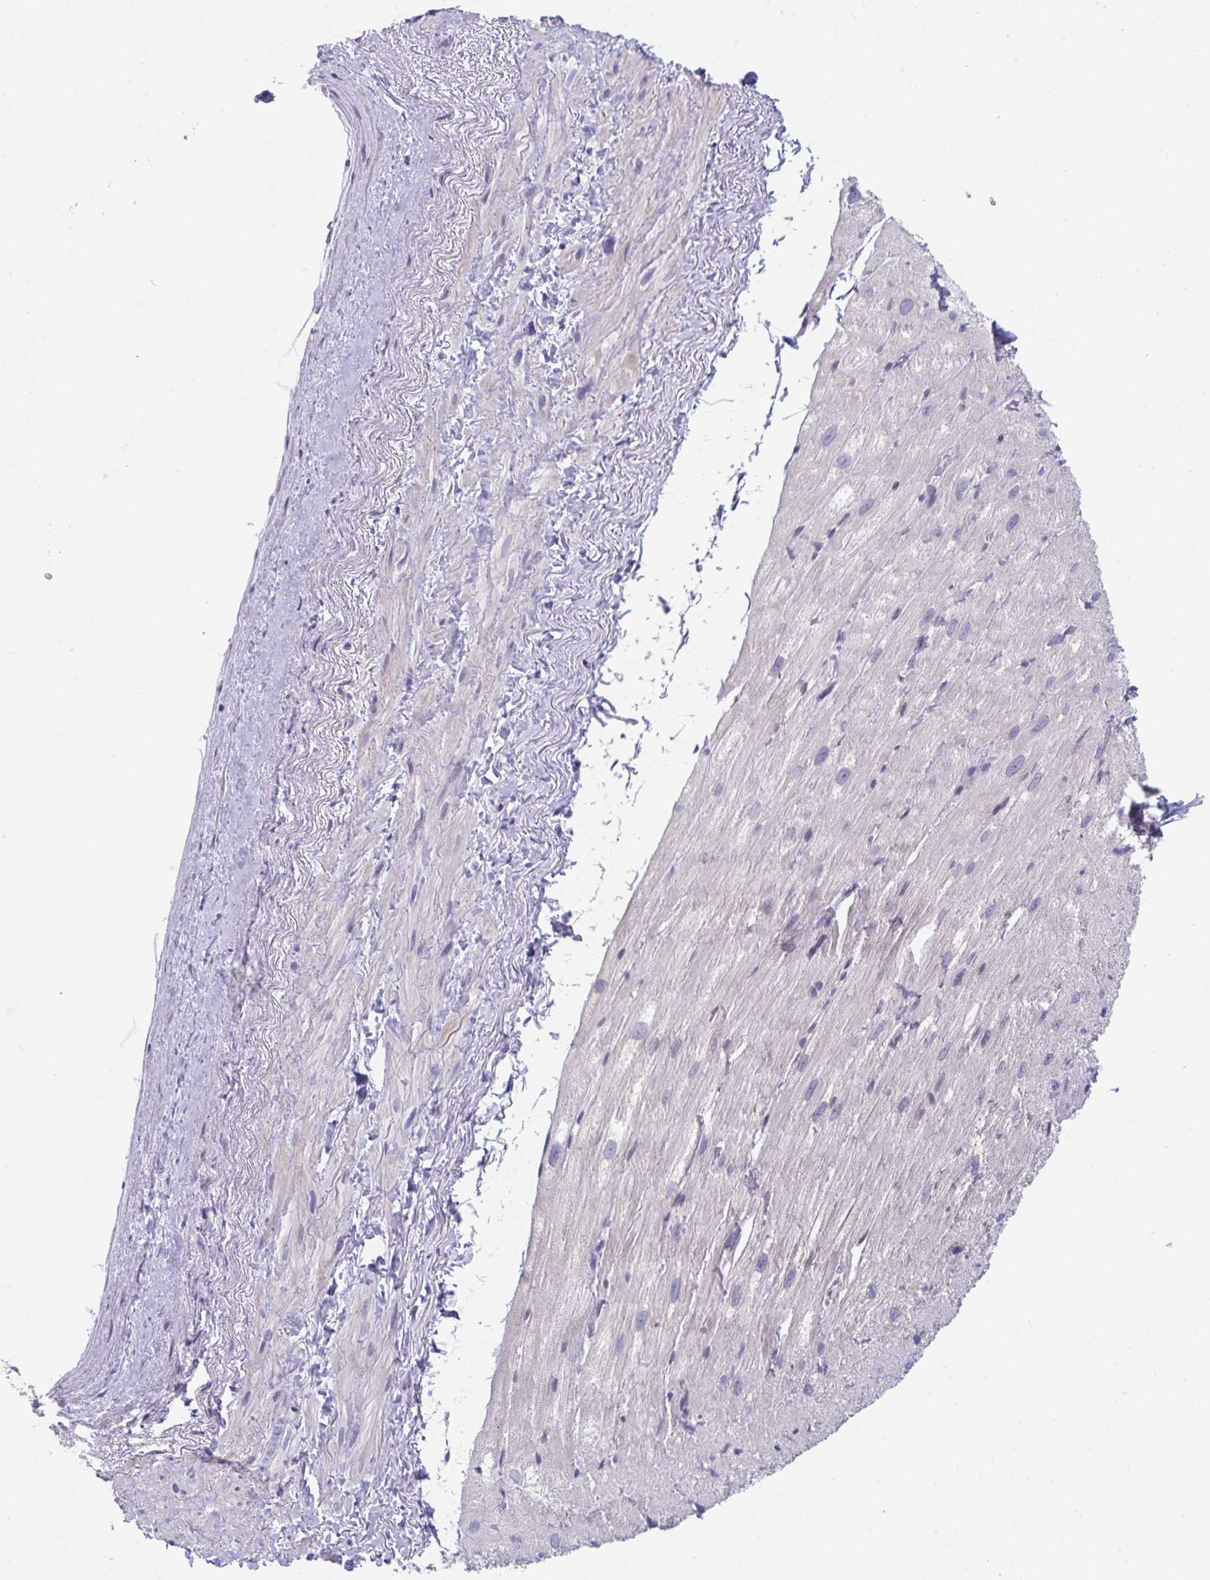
{"staining": {"intensity": "negative", "quantity": "none", "location": "none"}, "tissue": "heart muscle", "cell_type": "Cardiomyocytes", "image_type": "normal", "snomed": [{"axis": "morphology", "description": "Normal tissue, NOS"}, {"axis": "topography", "description": "Heart"}], "caption": "The immunohistochemistry micrograph has no significant staining in cardiomyocytes of heart muscle. (Brightfield microscopy of DAB (3,3'-diaminobenzidine) immunohistochemistry at high magnification).", "gene": "BMAL2", "patient": {"sex": "male", "age": 62}}